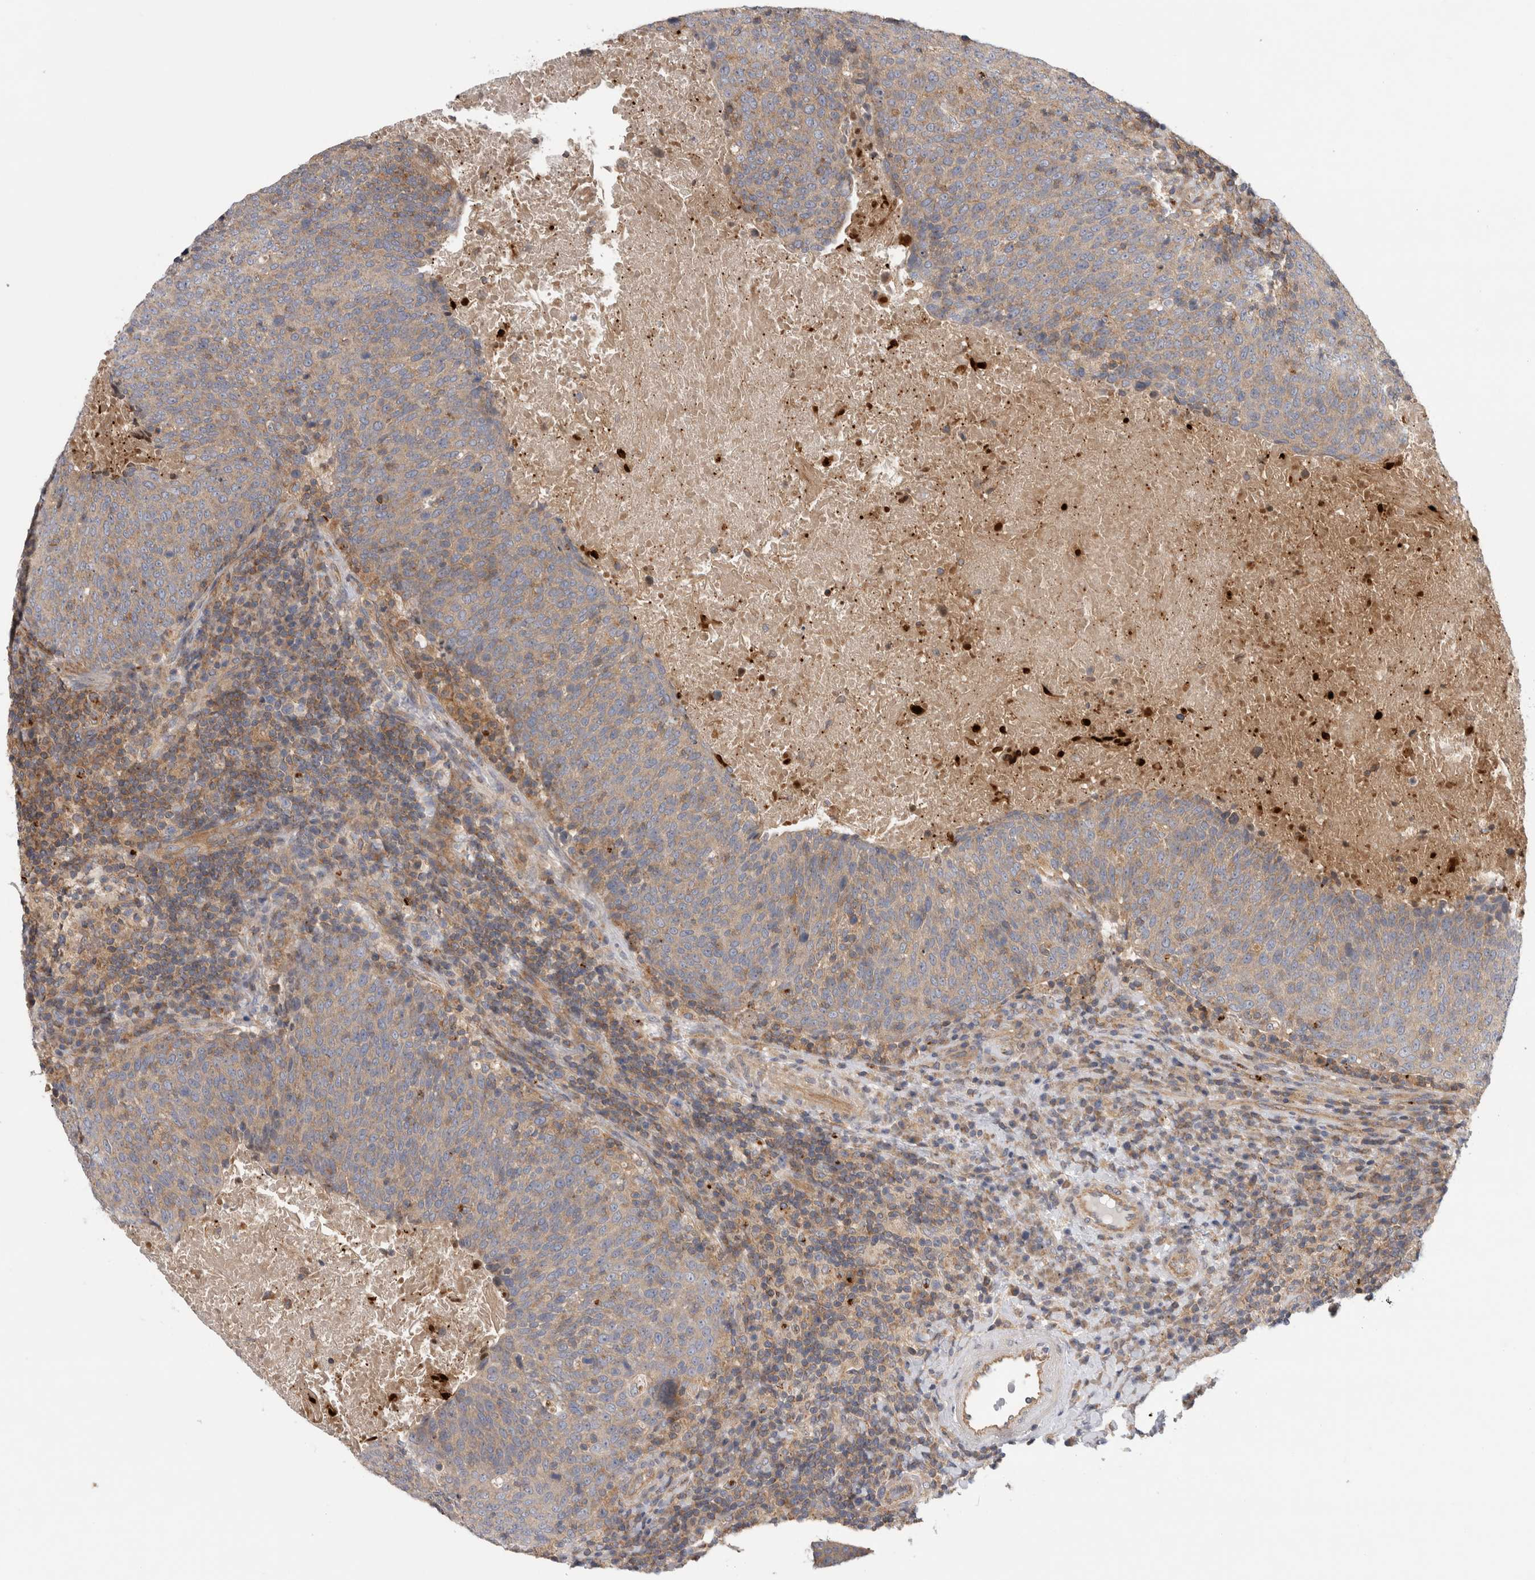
{"staining": {"intensity": "weak", "quantity": "25%-75%", "location": "cytoplasmic/membranous"}, "tissue": "head and neck cancer", "cell_type": "Tumor cells", "image_type": "cancer", "snomed": [{"axis": "morphology", "description": "Squamous cell carcinoma, NOS"}, {"axis": "morphology", "description": "Squamous cell carcinoma, metastatic, NOS"}, {"axis": "topography", "description": "Lymph node"}, {"axis": "topography", "description": "Head-Neck"}], "caption": "Immunohistochemical staining of human head and neck metastatic squamous cell carcinoma displays low levels of weak cytoplasmic/membranous protein staining in about 25%-75% of tumor cells.", "gene": "GRIK2", "patient": {"sex": "male", "age": 62}}